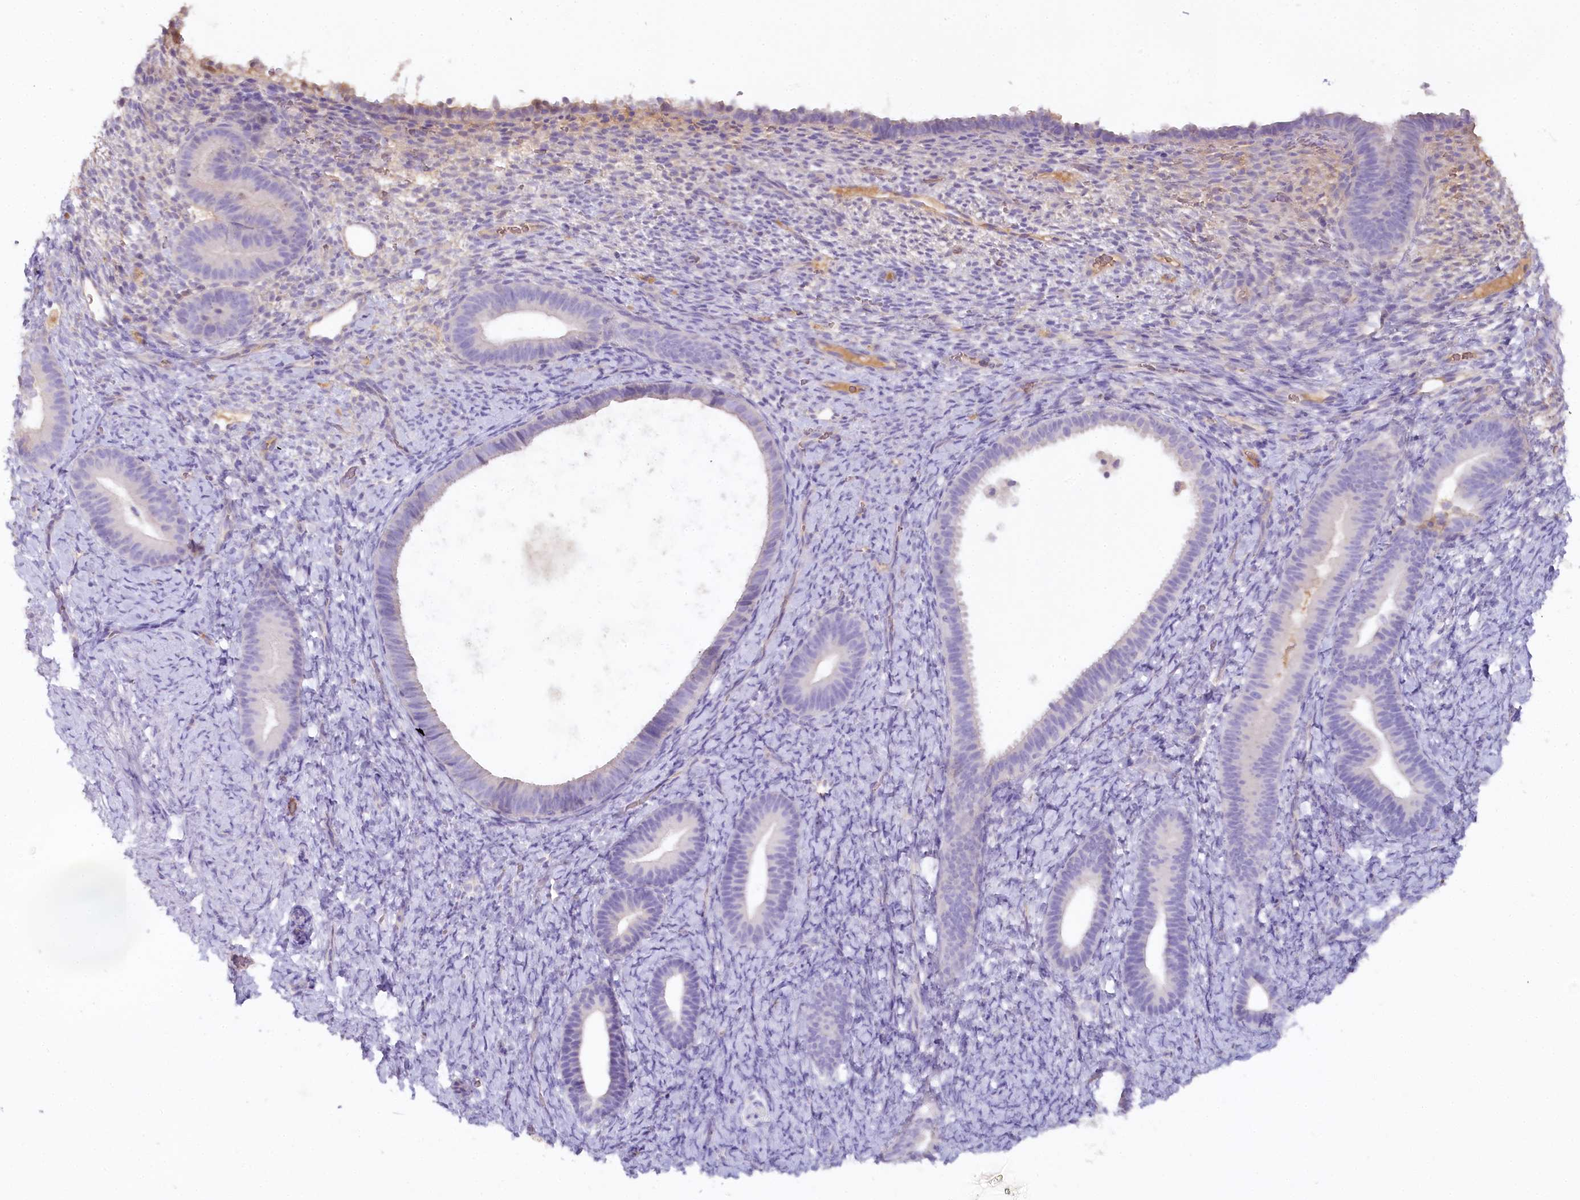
{"staining": {"intensity": "weak", "quantity": "<25%", "location": "cytoplasmic/membranous"}, "tissue": "endometrium", "cell_type": "Cells in endometrial stroma", "image_type": "normal", "snomed": [{"axis": "morphology", "description": "Normal tissue, NOS"}, {"axis": "topography", "description": "Endometrium"}], "caption": "DAB (3,3'-diaminobenzidine) immunohistochemical staining of unremarkable human endometrium demonstrates no significant staining in cells in endometrial stroma.", "gene": "HPD", "patient": {"sex": "female", "age": 65}}